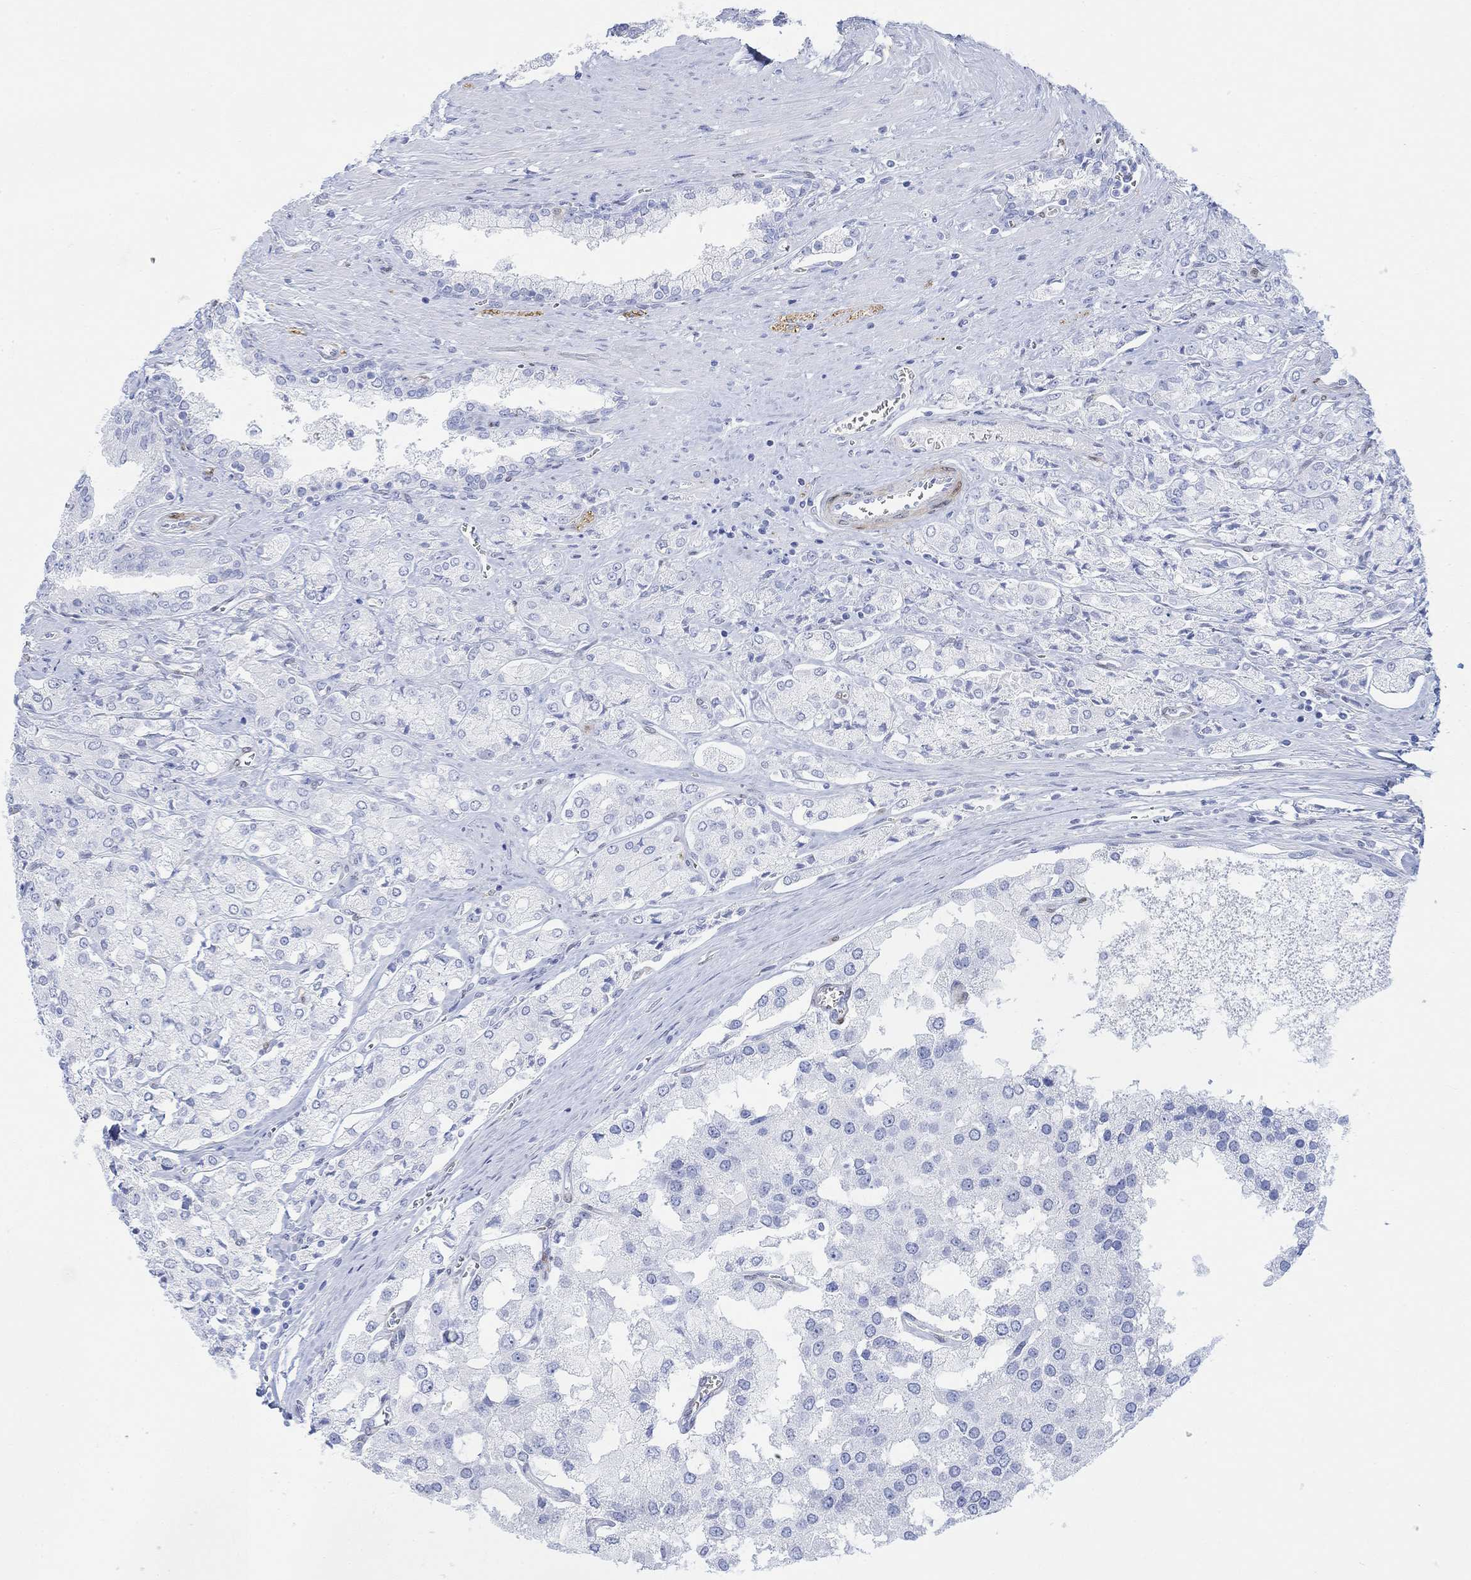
{"staining": {"intensity": "negative", "quantity": "none", "location": "none"}, "tissue": "prostate cancer", "cell_type": "Tumor cells", "image_type": "cancer", "snomed": [{"axis": "morphology", "description": "Adenocarcinoma, NOS"}, {"axis": "topography", "description": "Prostate and seminal vesicle, NOS"}, {"axis": "topography", "description": "Prostate"}], "caption": "Immunohistochemistry (IHC) image of neoplastic tissue: adenocarcinoma (prostate) stained with DAB displays no significant protein expression in tumor cells. (Stains: DAB IHC with hematoxylin counter stain, Microscopy: brightfield microscopy at high magnification).", "gene": "TPPP3", "patient": {"sex": "male", "age": 67}}